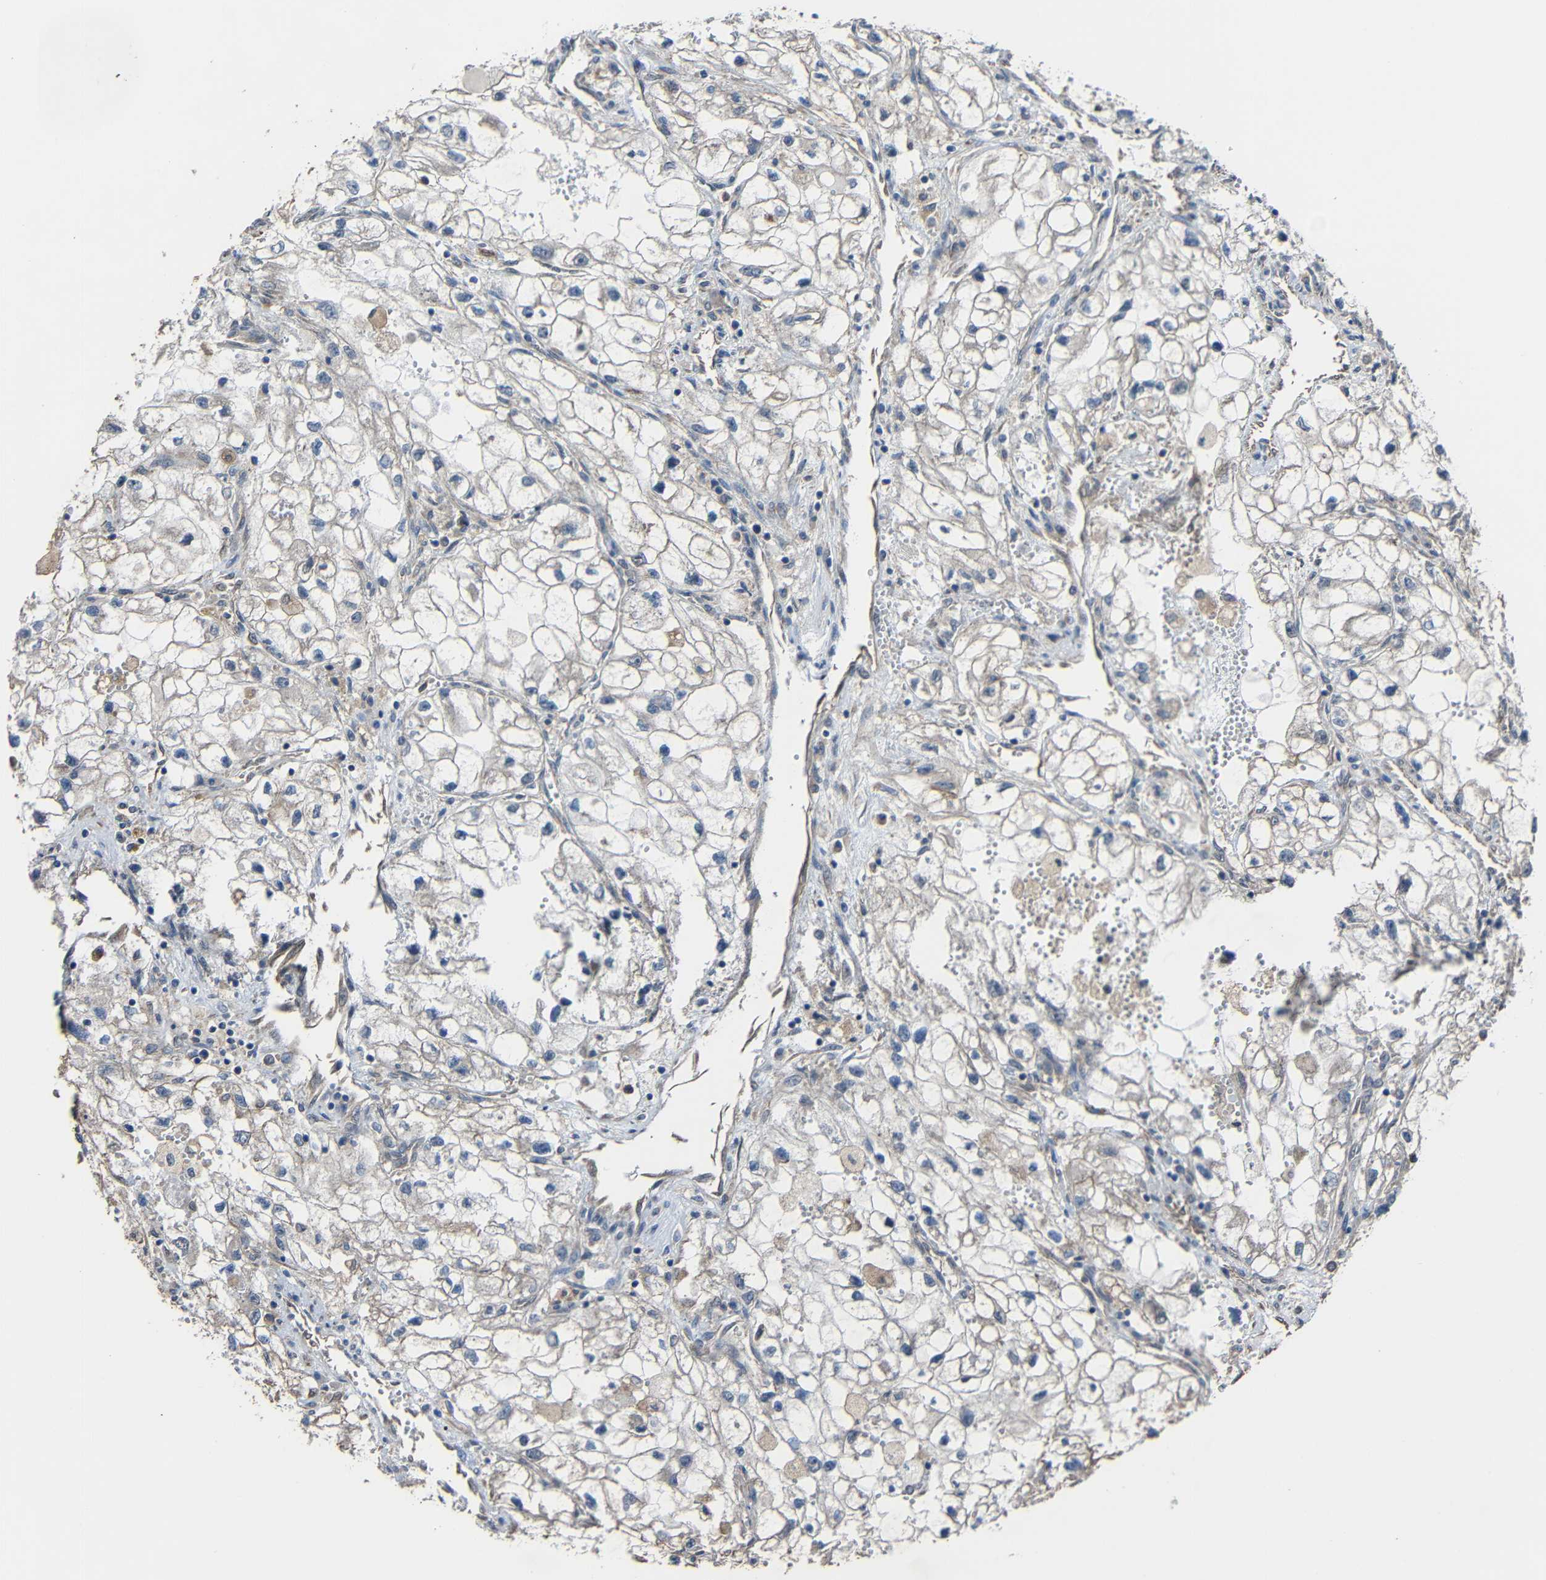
{"staining": {"intensity": "weak", "quantity": "25%-75%", "location": "cytoplasmic/membranous"}, "tissue": "renal cancer", "cell_type": "Tumor cells", "image_type": "cancer", "snomed": [{"axis": "morphology", "description": "Adenocarcinoma, NOS"}, {"axis": "topography", "description": "Kidney"}], "caption": "DAB immunohistochemical staining of human renal adenocarcinoma displays weak cytoplasmic/membranous protein expression in approximately 25%-75% of tumor cells. Using DAB (brown) and hematoxylin (blue) stains, captured at high magnification using brightfield microscopy.", "gene": "CHST9", "patient": {"sex": "female", "age": 70}}